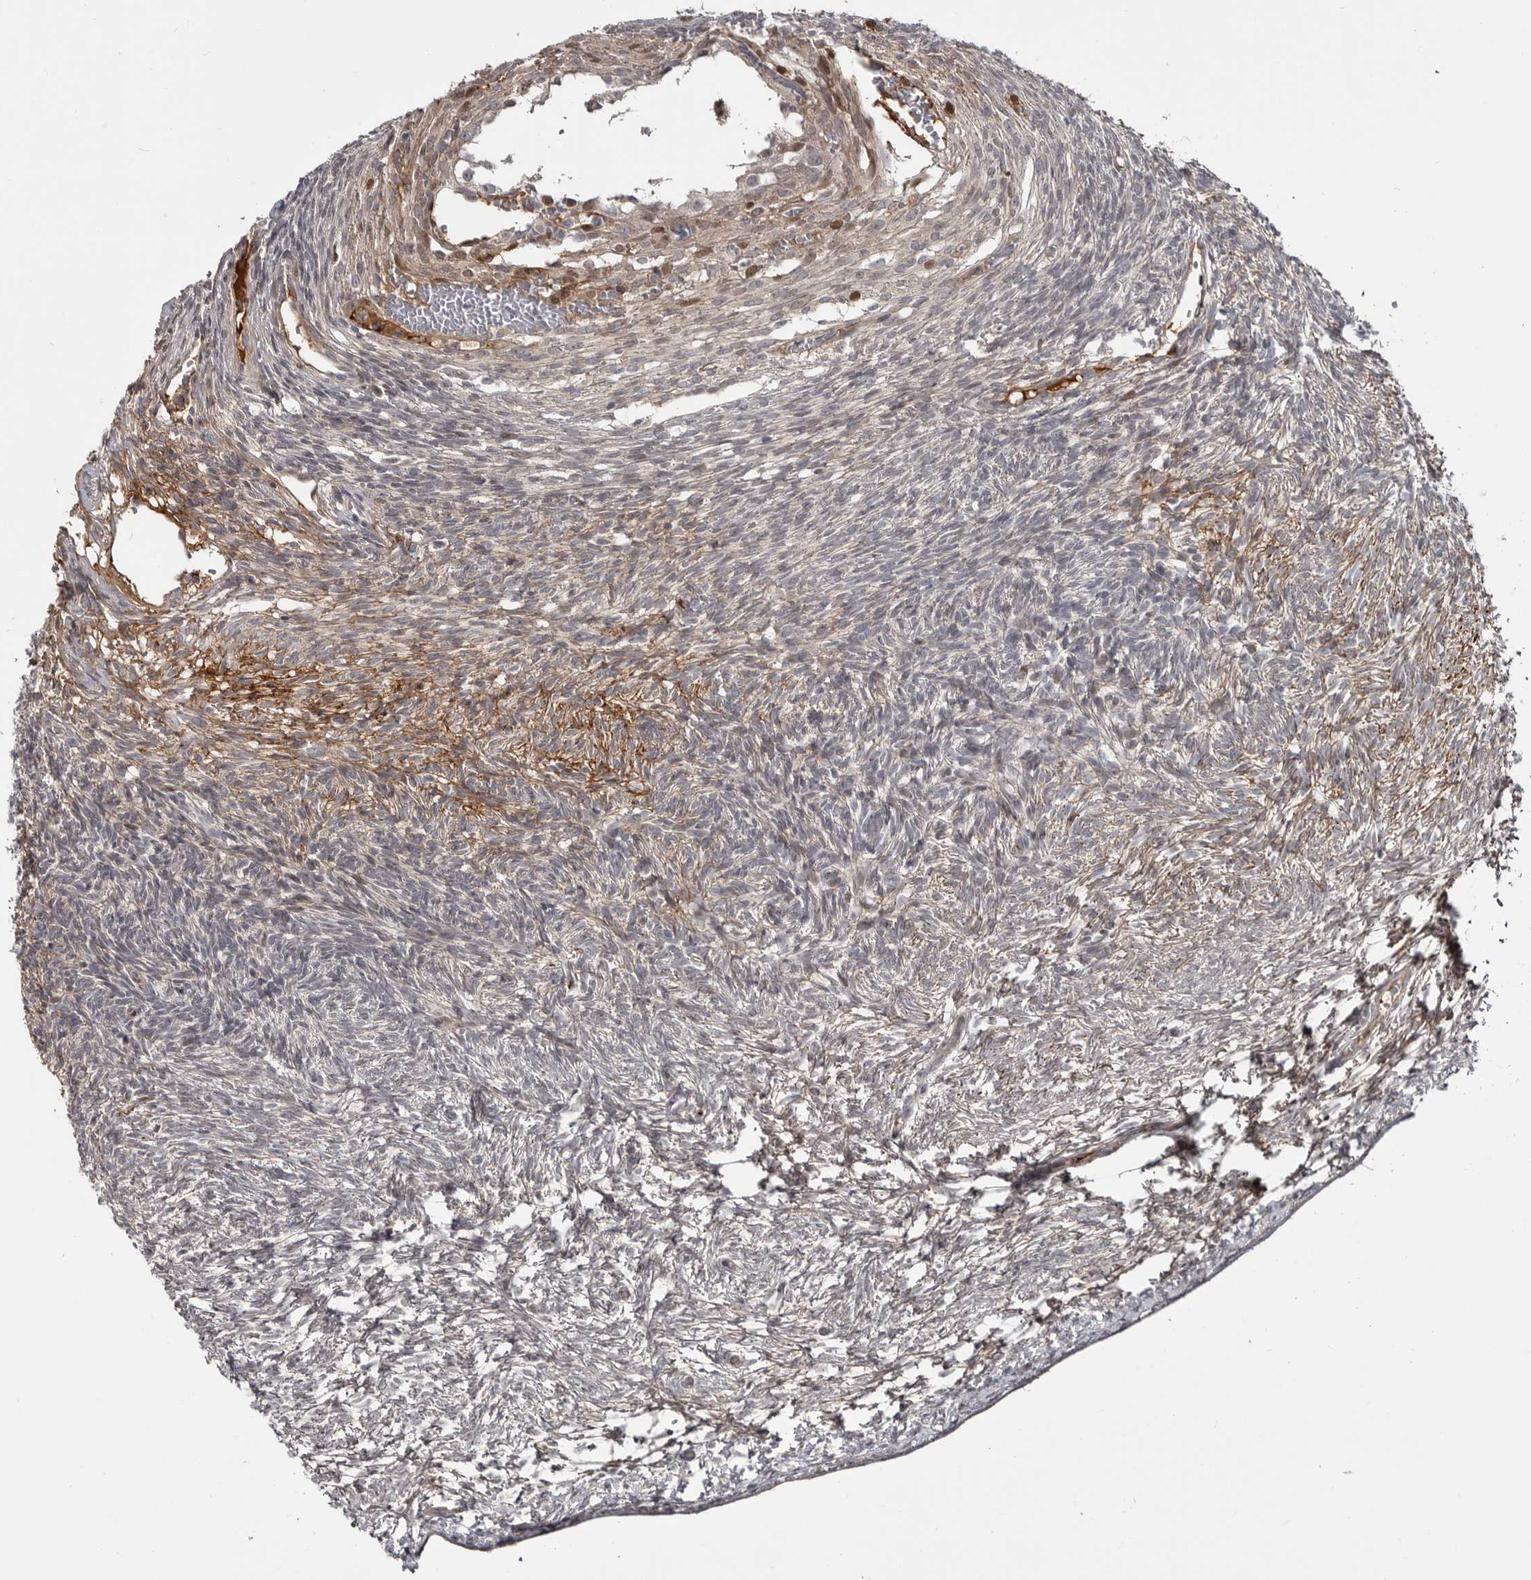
{"staining": {"intensity": "weak", "quantity": "<25%", "location": "cytoplasmic/membranous"}, "tissue": "ovary", "cell_type": "Ovarian stroma cells", "image_type": "normal", "snomed": [{"axis": "morphology", "description": "Normal tissue, NOS"}, {"axis": "topography", "description": "Ovary"}], "caption": "This micrograph is of unremarkable ovary stained with immunohistochemistry to label a protein in brown with the nuclei are counter-stained blue. There is no expression in ovarian stroma cells.", "gene": "ZNF277", "patient": {"sex": "female", "age": 34}}